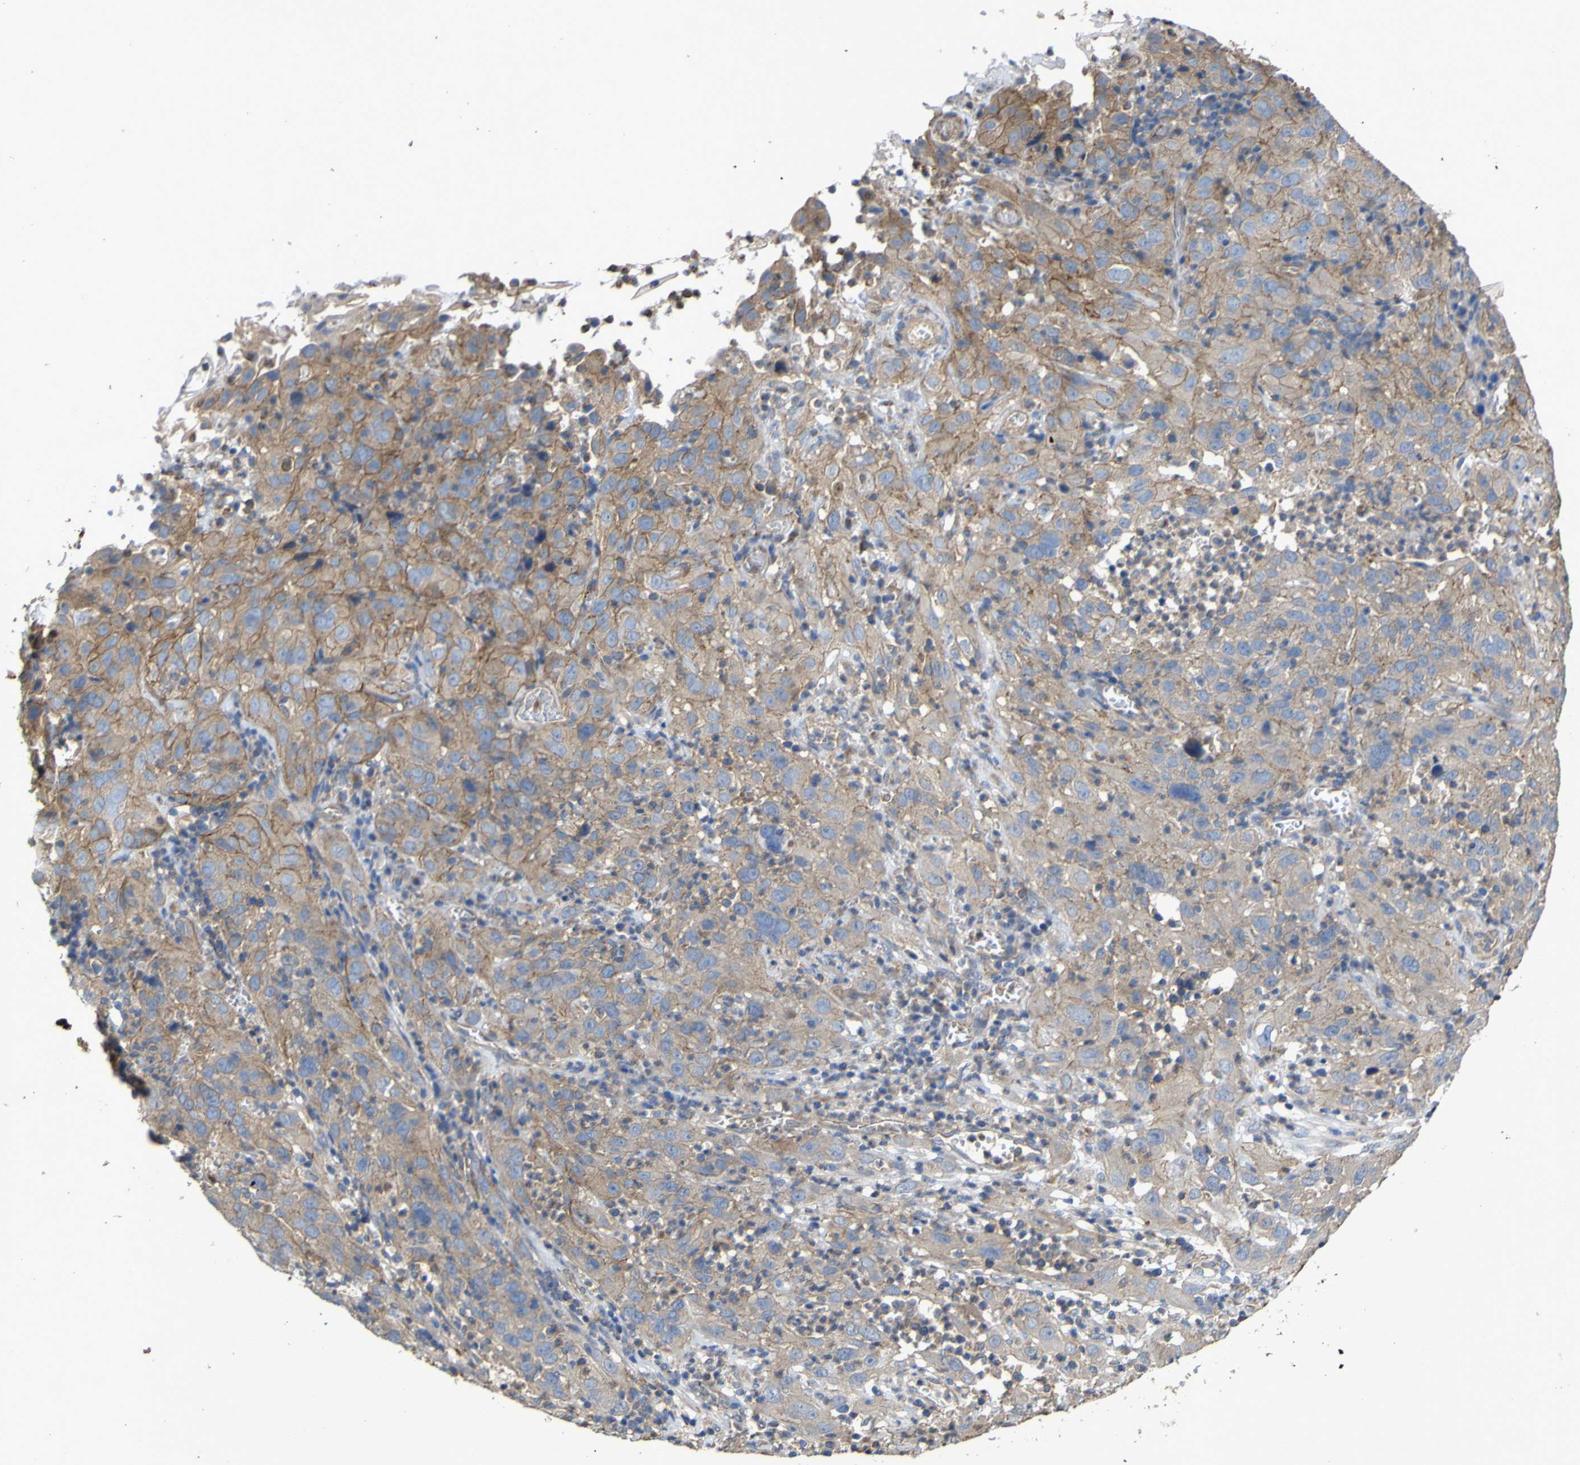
{"staining": {"intensity": "weak", "quantity": ">75%", "location": "cytoplasmic/membranous"}, "tissue": "cervical cancer", "cell_type": "Tumor cells", "image_type": "cancer", "snomed": [{"axis": "morphology", "description": "Squamous cell carcinoma, NOS"}, {"axis": "topography", "description": "Cervix"}], "caption": "This is an image of IHC staining of squamous cell carcinoma (cervical), which shows weak expression in the cytoplasmic/membranous of tumor cells.", "gene": "TNFSF15", "patient": {"sex": "female", "age": 32}}